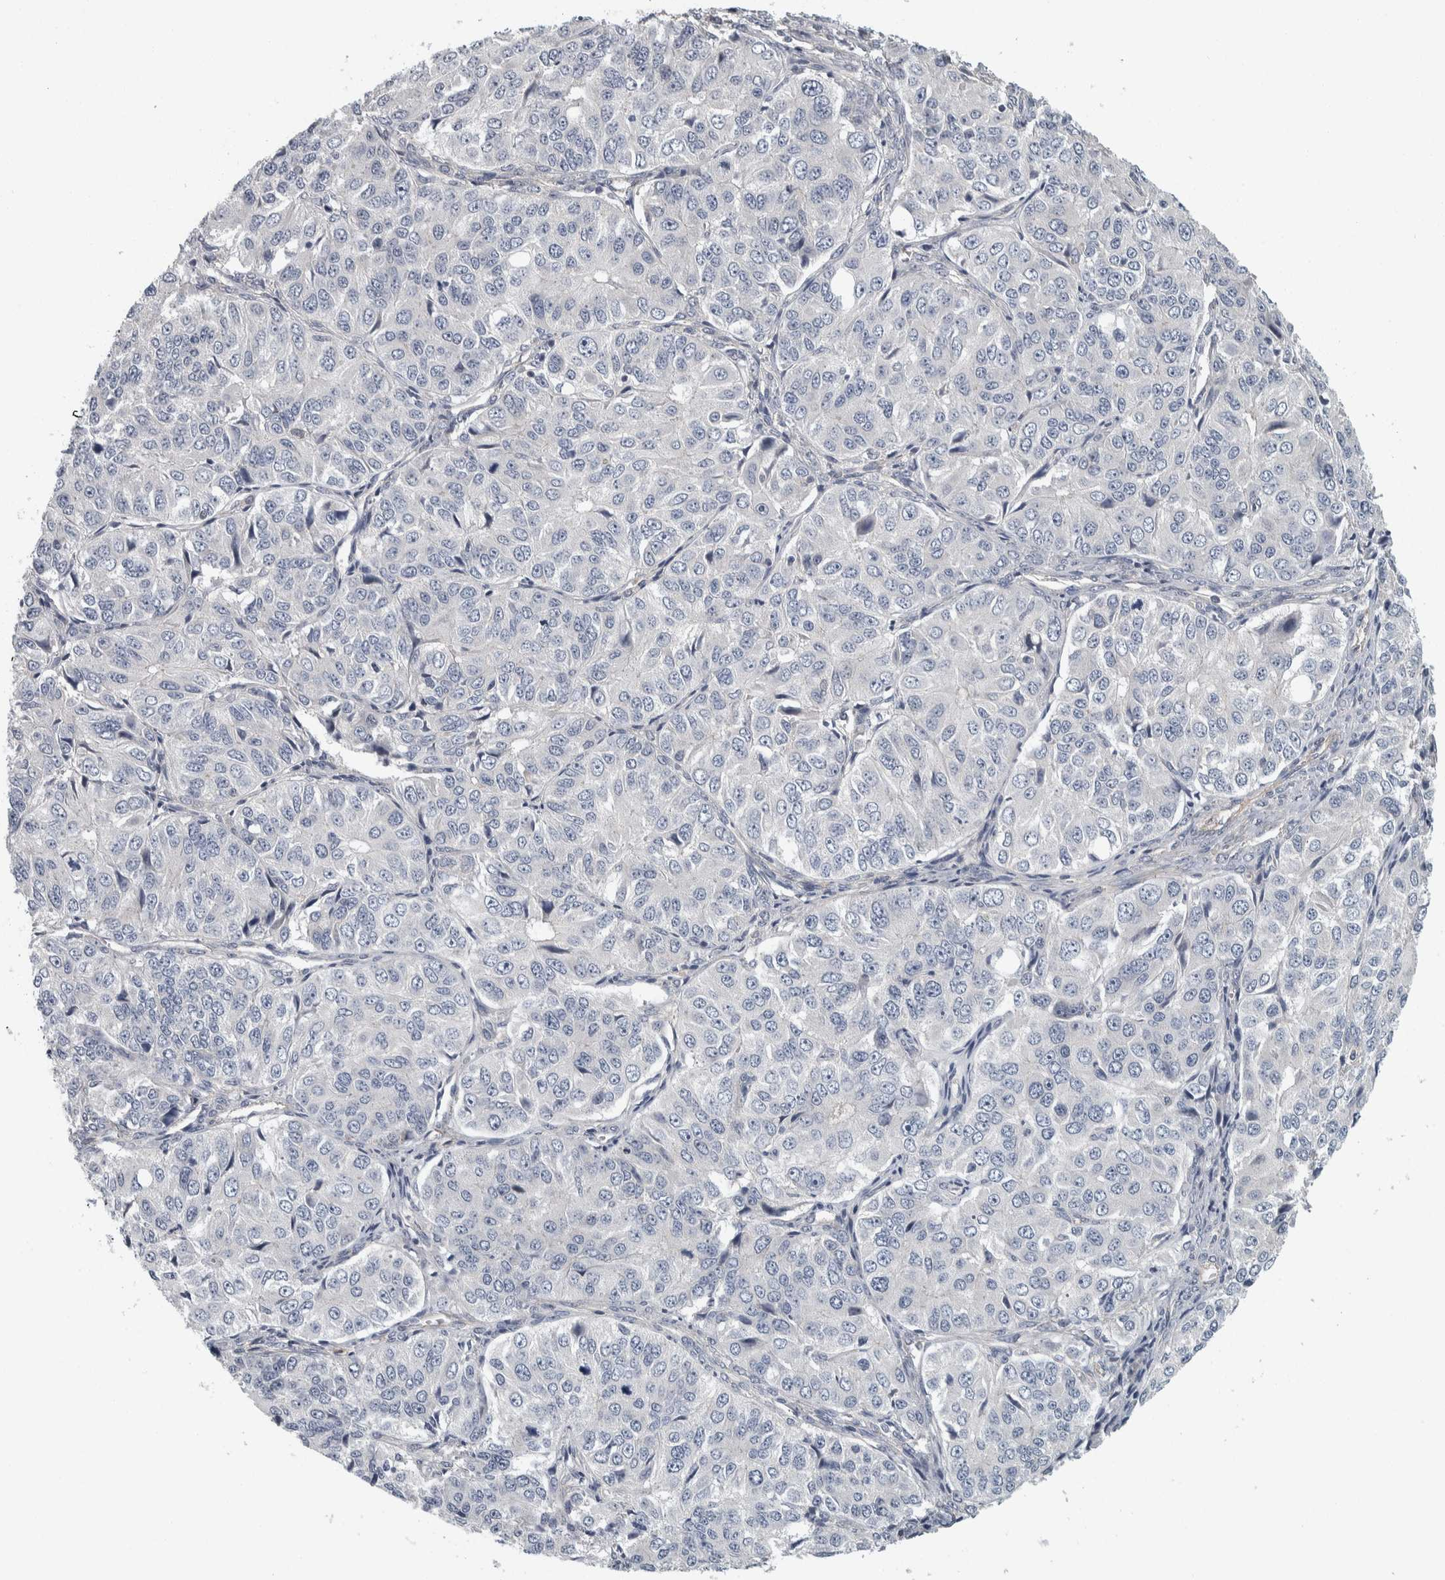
{"staining": {"intensity": "negative", "quantity": "none", "location": "none"}, "tissue": "ovarian cancer", "cell_type": "Tumor cells", "image_type": "cancer", "snomed": [{"axis": "morphology", "description": "Carcinoma, endometroid"}, {"axis": "topography", "description": "Ovary"}], "caption": "Micrograph shows no significant protein positivity in tumor cells of ovarian cancer (endometroid carcinoma). (DAB immunohistochemistry (IHC), high magnification).", "gene": "KCNJ3", "patient": {"sex": "female", "age": 51}}